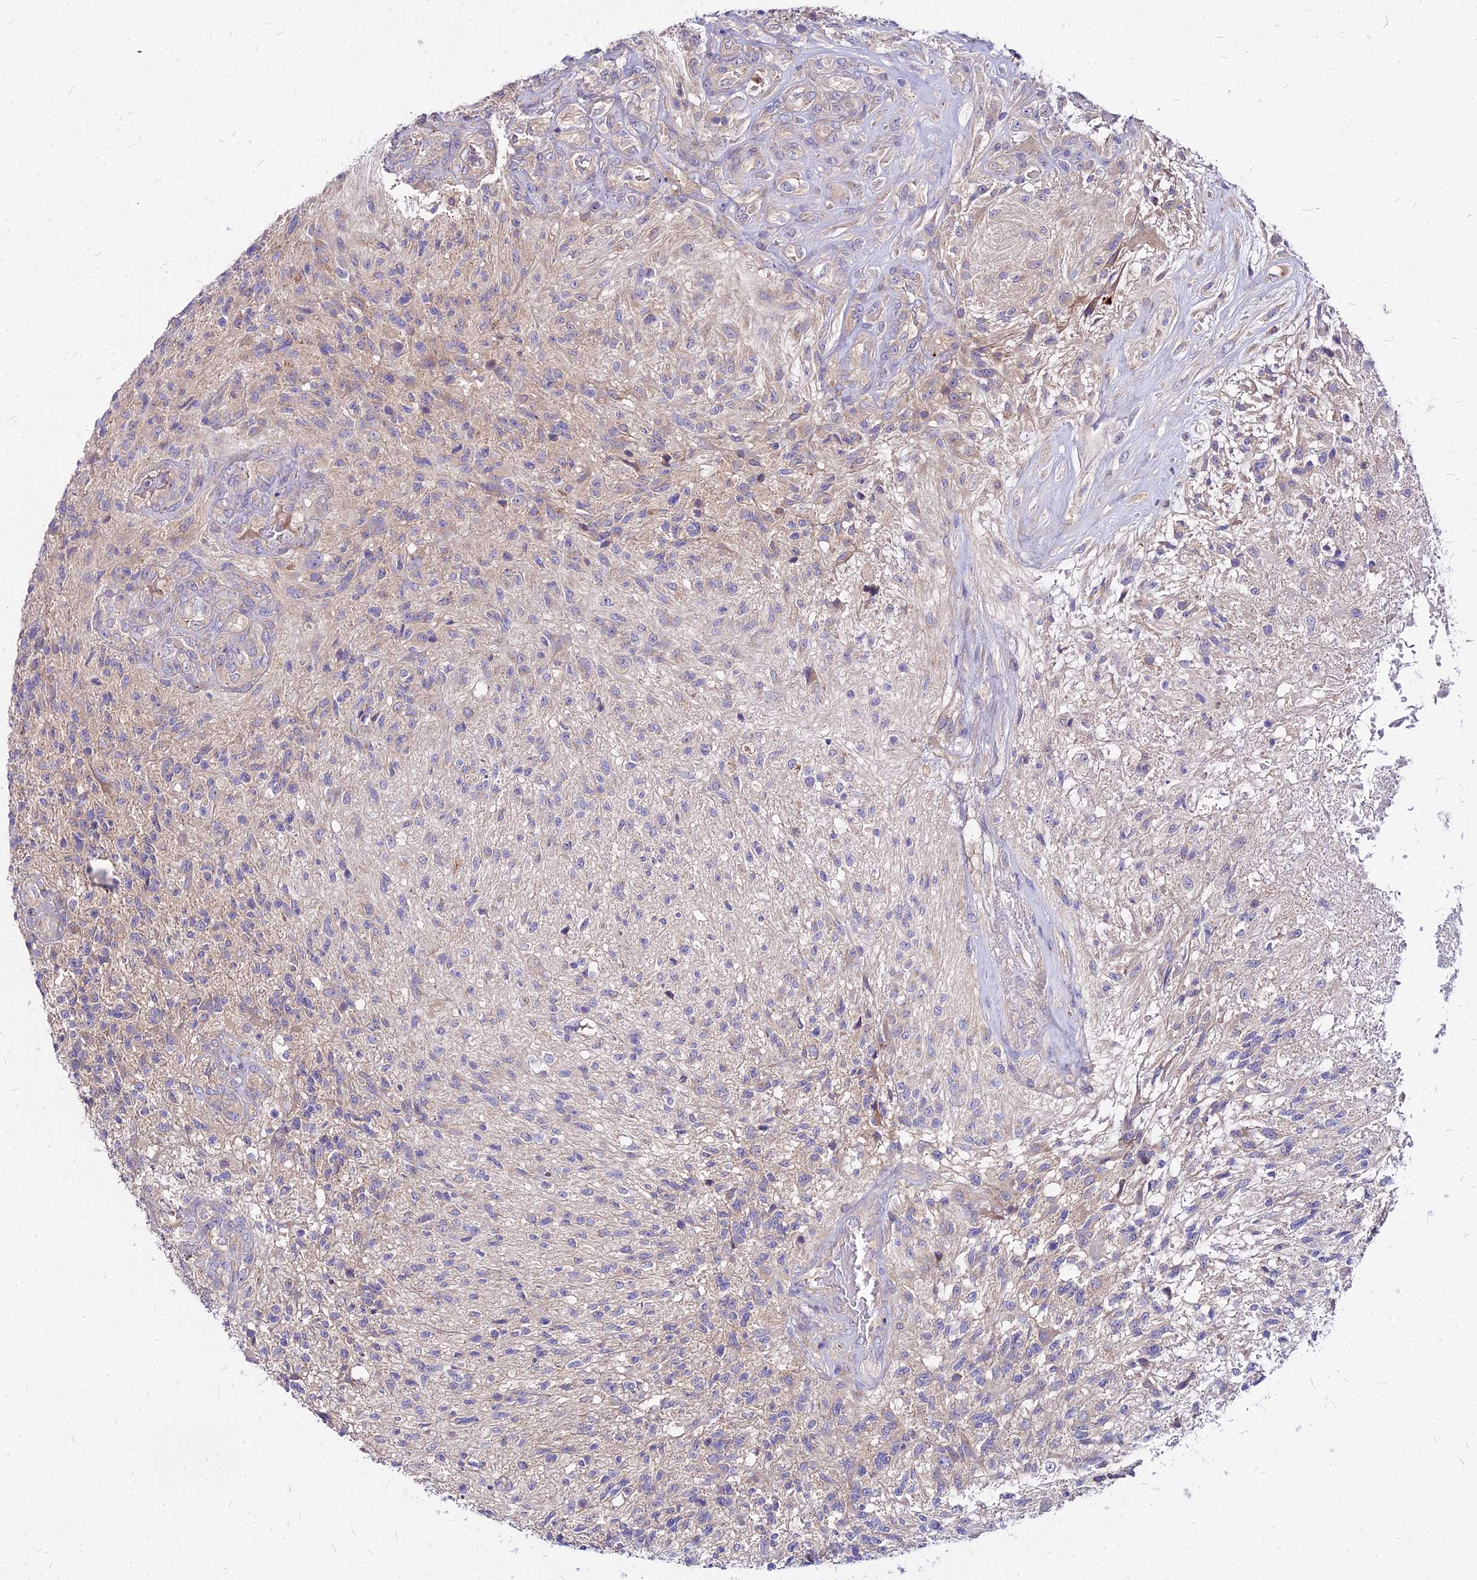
{"staining": {"intensity": "weak", "quantity": "<25%", "location": "cytoplasmic/membranous"}, "tissue": "glioma", "cell_type": "Tumor cells", "image_type": "cancer", "snomed": [{"axis": "morphology", "description": "Glioma, malignant, High grade"}, {"axis": "topography", "description": "Brain"}], "caption": "IHC micrograph of malignant high-grade glioma stained for a protein (brown), which exhibits no positivity in tumor cells.", "gene": "COMMD10", "patient": {"sex": "male", "age": 56}}